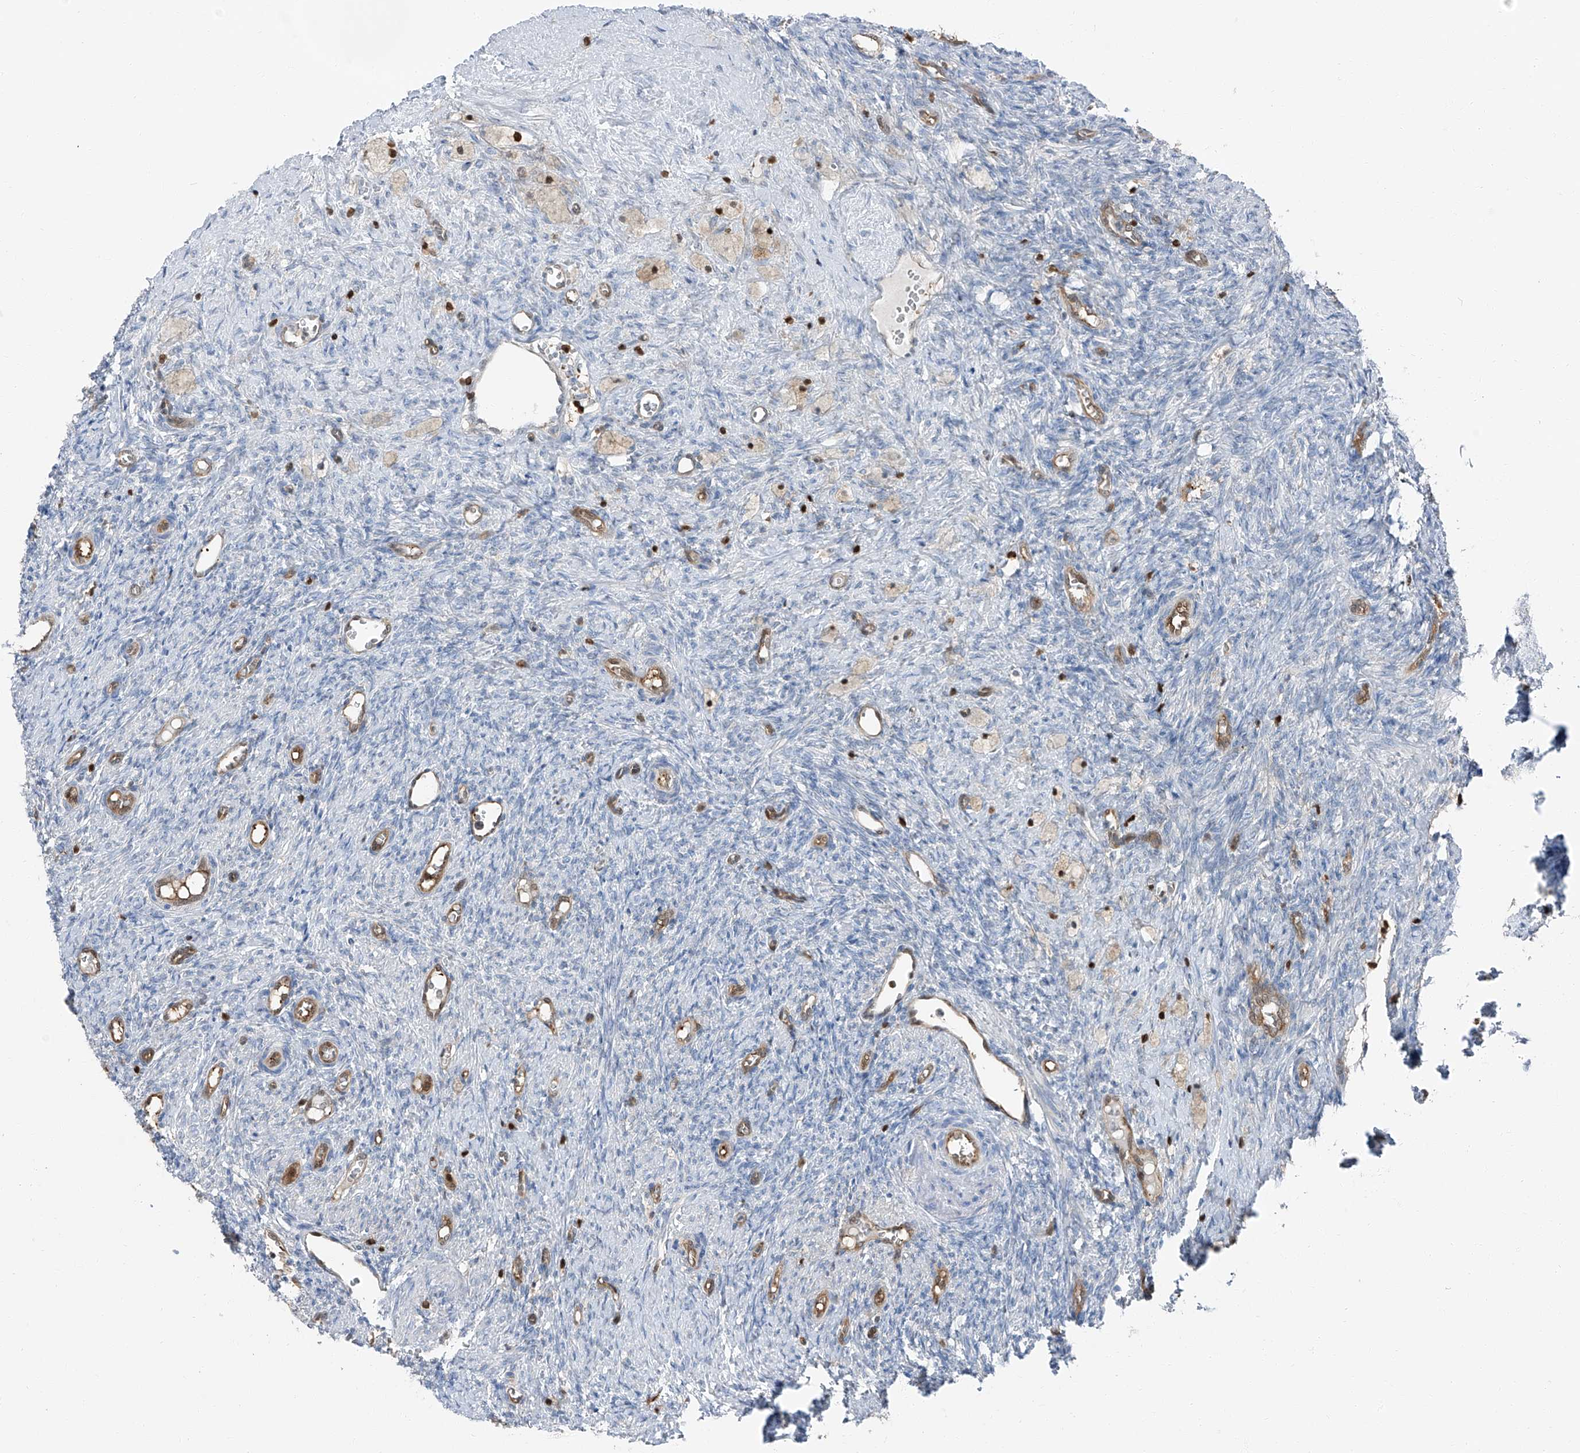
{"staining": {"intensity": "negative", "quantity": "none", "location": "none"}, "tissue": "ovary", "cell_type": "Ovarian stroma cells", "image_type": "normal", "snomed": [{"axis": "morphology", "description": "Normal tissue, NOS"}, {"axis": "topography", "description": "Ovary"}], "caption": "DAB (3,3'-diaminobenzidine) immunohistochemical staining of normal human ovary exhibits no significant staining in ovarian stroma cells.", "gene": "PSMB10", "patient": {"sex": "female", "age": 41}}